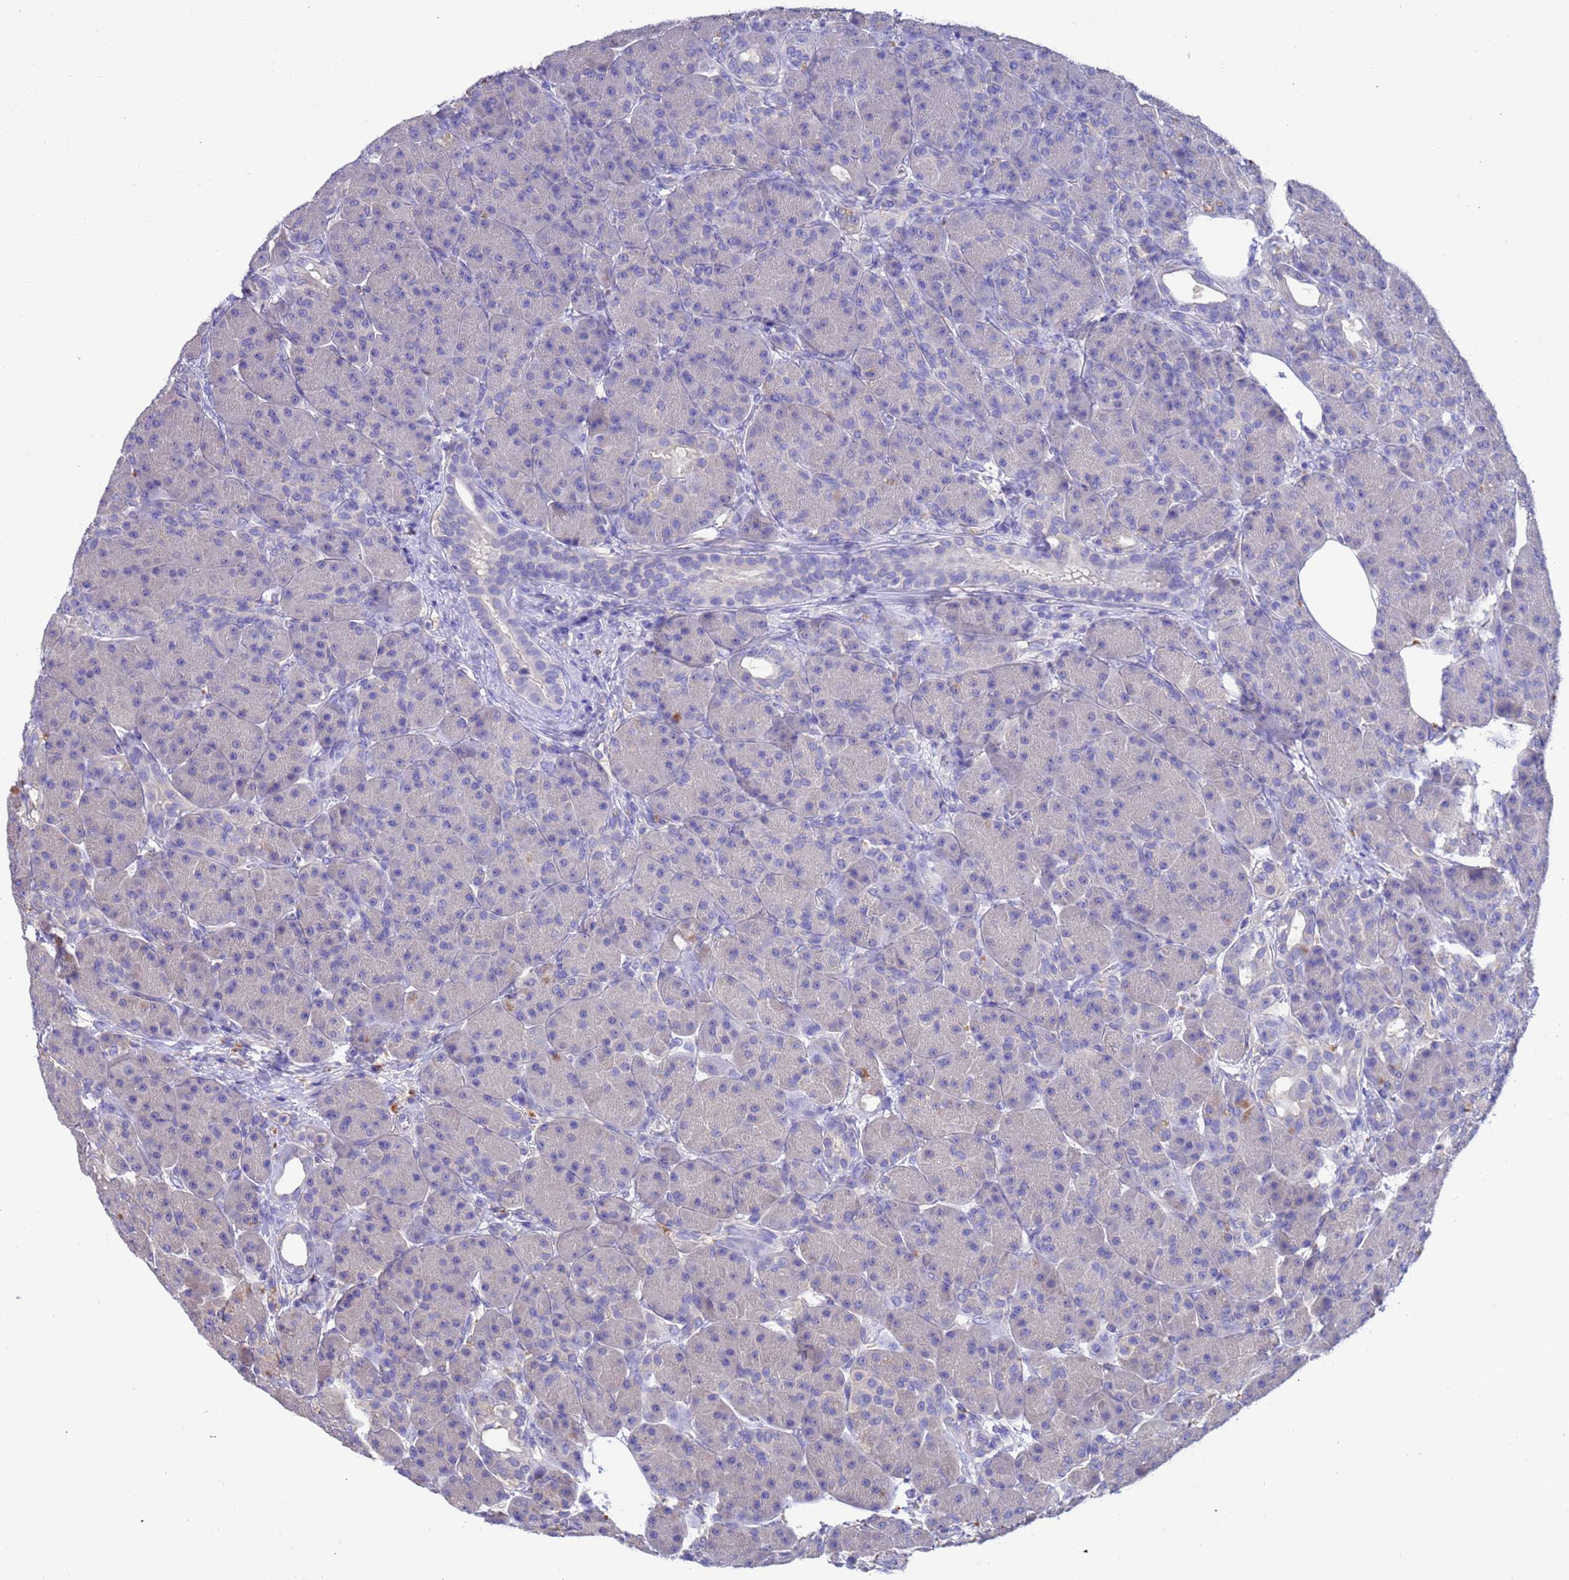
{"staining": {"intensity": "negative", "quantity": "none", "location": "none"}, "tissue": "pancreas", "cell_type": "Exocrine glandular cells", "image_type": "normal", "snomed": [{"axis": "morphology", "description": "Normal tissue, NOS"}, {"axis": "topography", "description": "Pancreas"}], "caption": "Immunohistochemistry (IHC) micrograph of unremarkable pancreas: human pancreas stained with DAB exhibits no significant protein expression in exocrine glandular cells.", "gene": "SRL", "patient": {"sex": "male", "age": 63}}